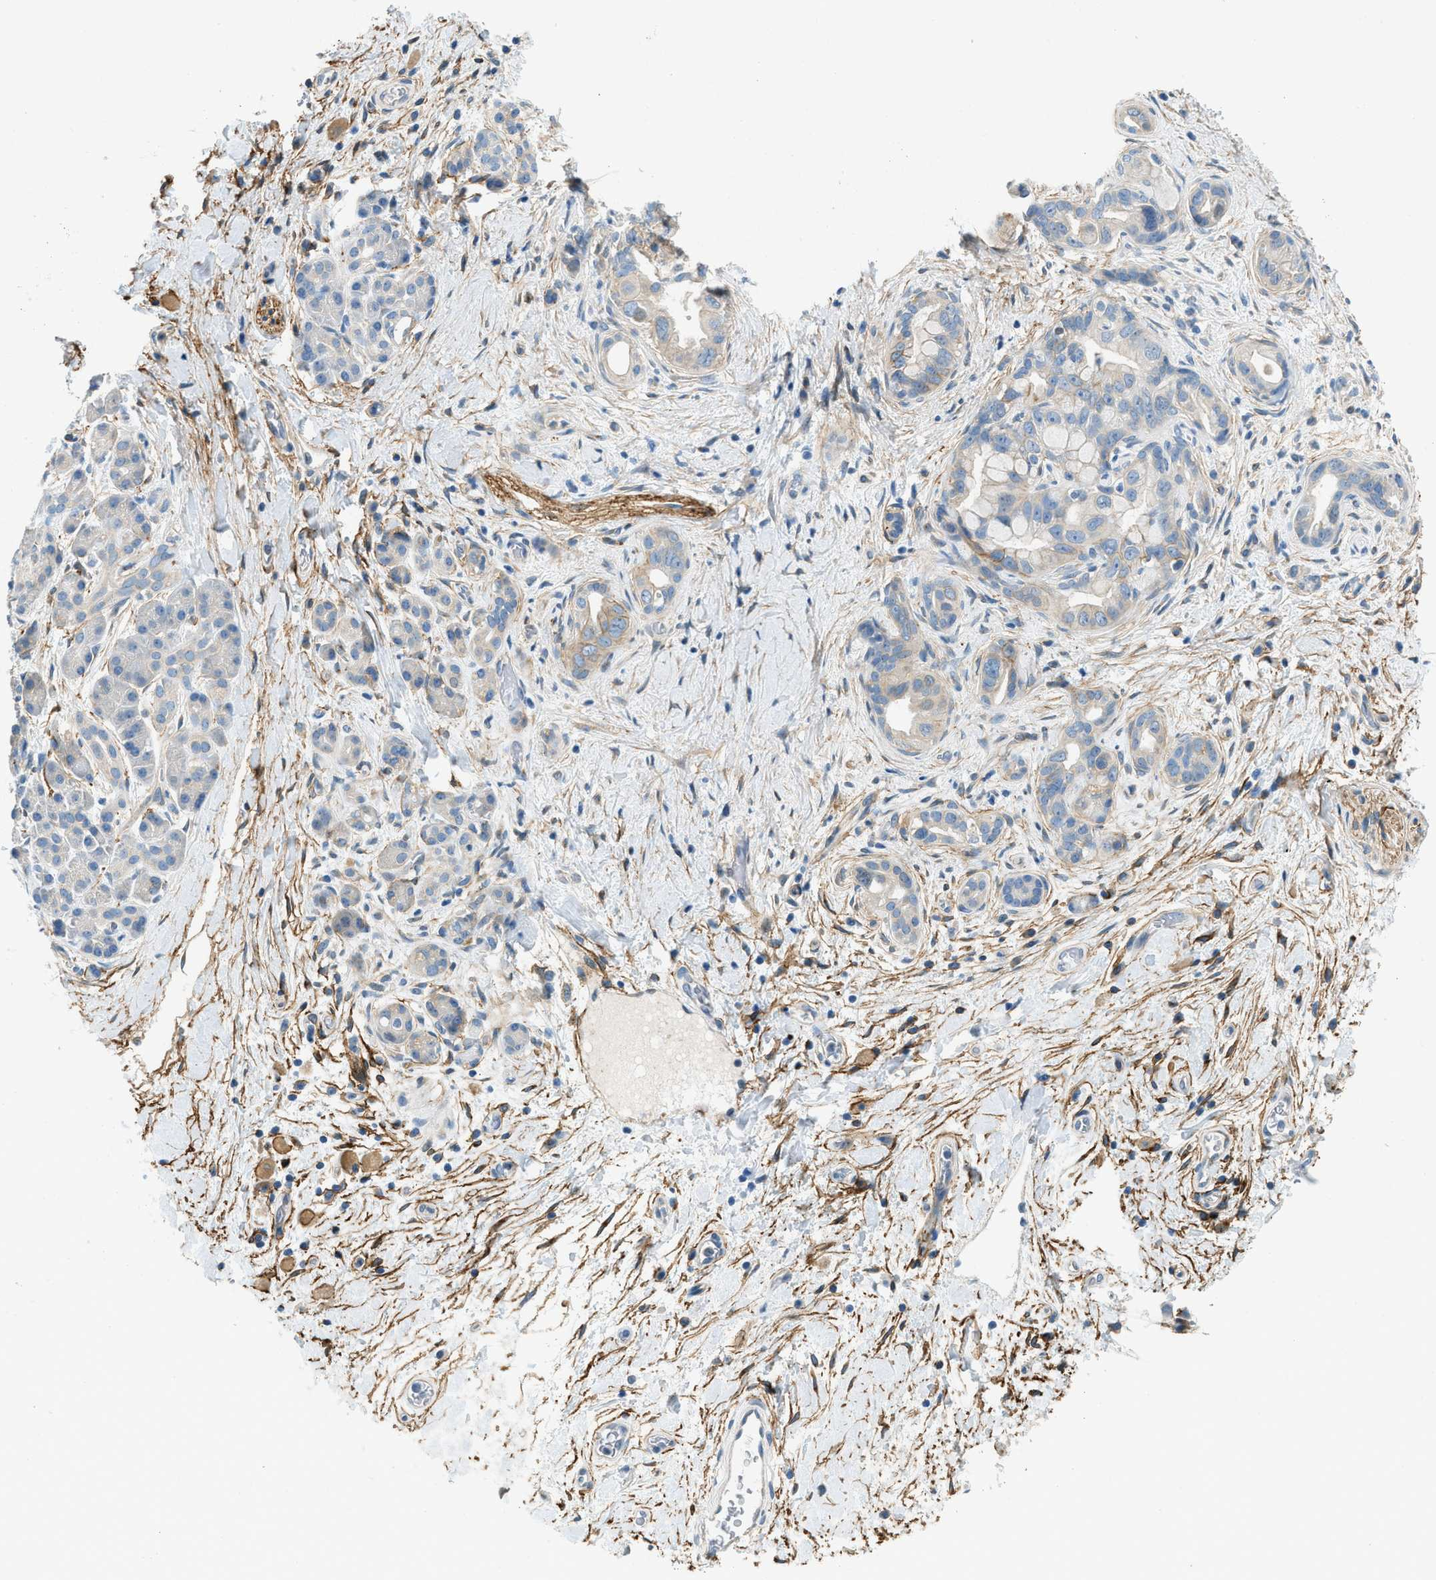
{"staining": {"intensity": "weak", "quantity": "<25%", "location": "cytoplasmic/membranous"}, "tissue": "pancreatic cancer", "cell_type": "Tumor cells", "image_type": "cancer", "snomed": [{"axis": "morphology", "description": "Adenocarcinoma, NOS"}, {"axis": "topography", "description": "Pancreas"}], "caption": "An immunohistochemistry micrograph of pancreatic adenocarcinoma is shown. There is no staining in tumor cells of pancreatic adenocarcinoma.", "gene": "ZNF367", "patient": {"sex": "male", "age": 55}}